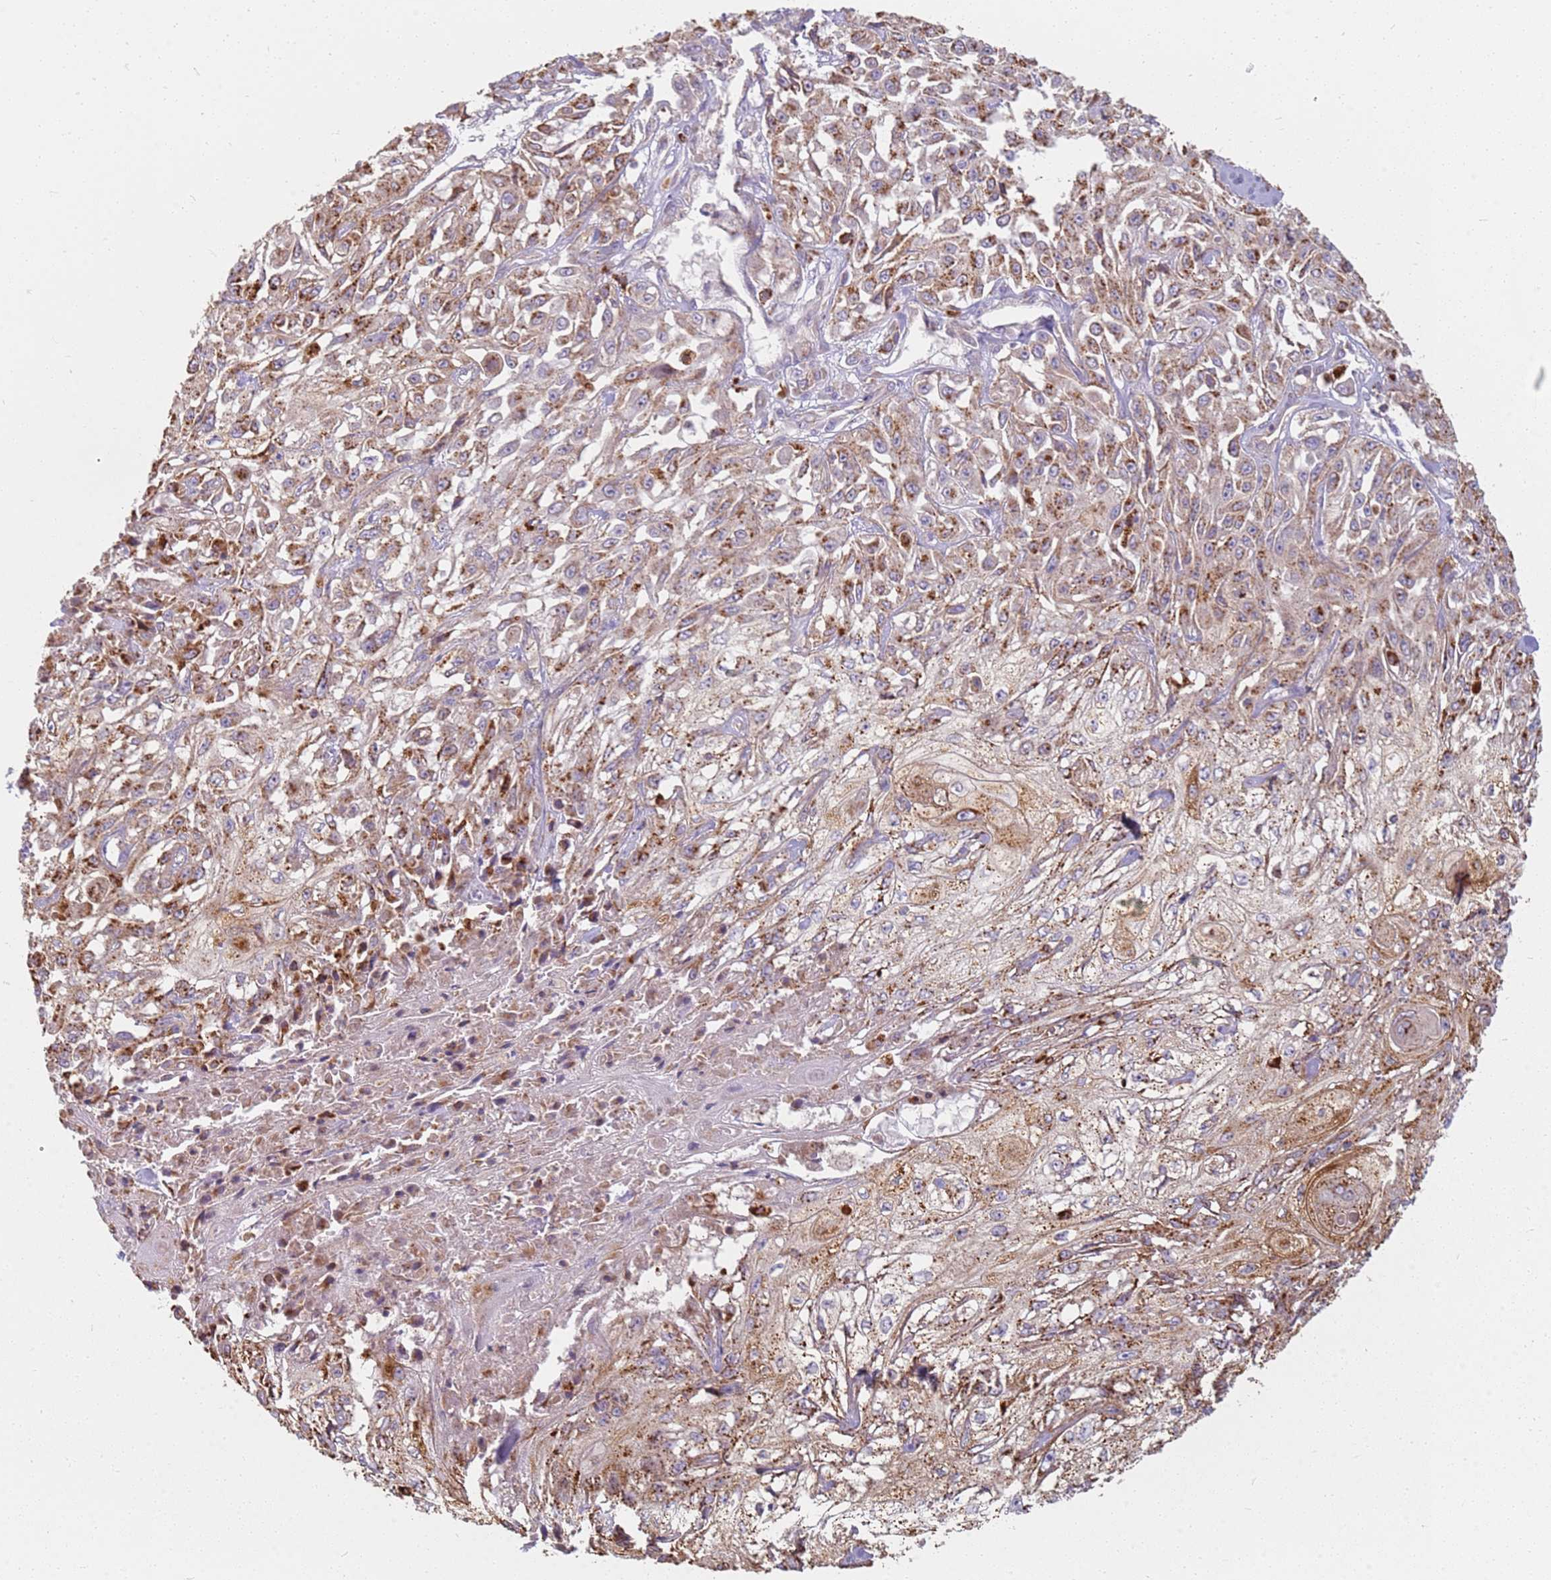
{"staining": {"intensity": "moderate", "quantity": ">75%", "location": "cytoplasmic/membranous"}, "tissue": "skin cancer", "cell_type": "Tumor cells", "image_type": "cancer", "snomed": [{"axis": "morphology", "description": "Squamous cell carcinoma, NOS"}, {"axis": "morphology", "description": "Squamous cell carcinoma, metastatic, NOS"}, {"axis": "topography", "description": "Skin"}, {"axis": "topography", "description": "Lymph node"}], "caption": "Human squamous cell carcinoma (skin) stained for a protein (brown) demonstrates moderate cytoplasmic/membranous positive expression in approximately >75% of tumor cells.", "gene": "TMEM229B", "patient": {"sex": "male", "age": 75}}